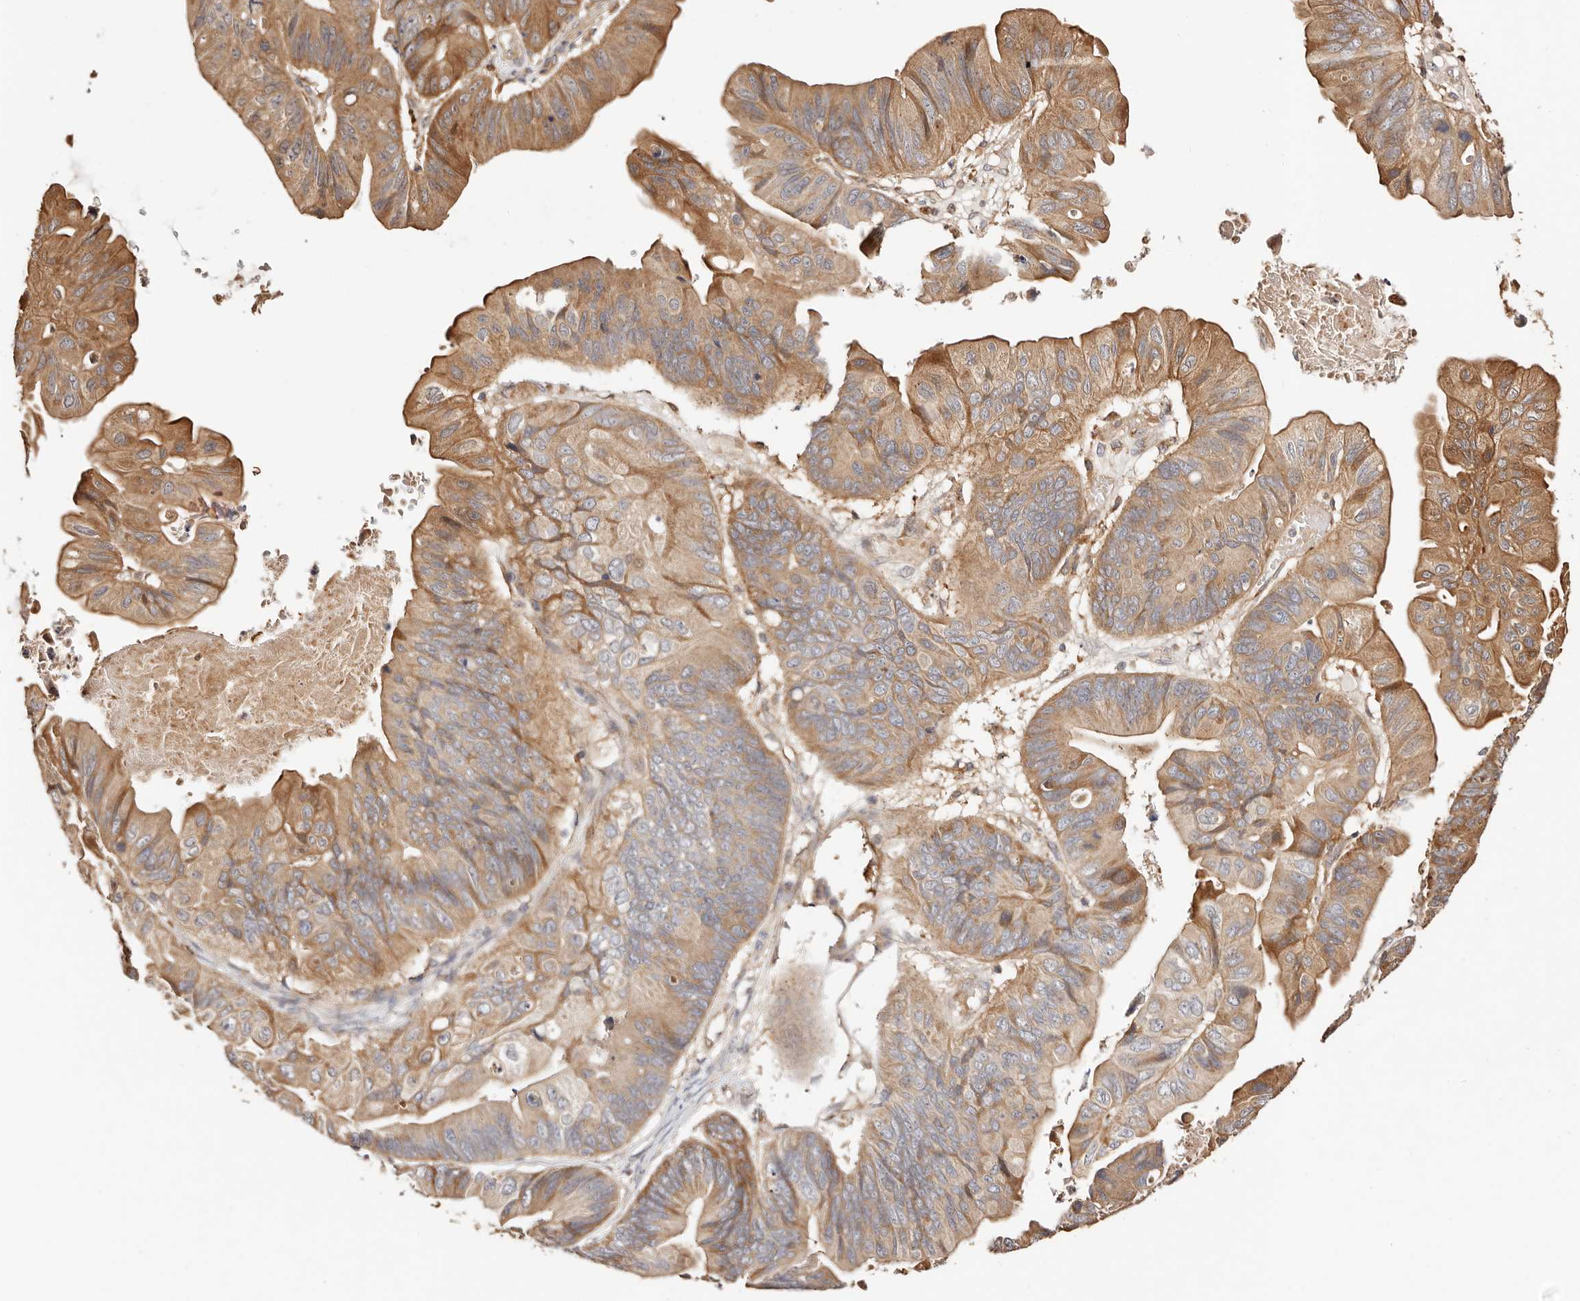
{"staining": {"intensity": "moderate", "quantity": ">75%", "location": "cytoplasmic/membranous"}, "tissue": "ovarian cancer", "cell_type": "Tumor cells", "image_type": "cancer", "snomed": [{"axis": "morphology", "description": "Cystadenocarcinoma, mucinous, NOS"}, {"axis": "topography", "description": "Ovary"}], "caption": "IHC (DAB) staining of ovarian mucinous cystadenocarcinoma reveals moderate cytoplasmic/membranous protein expression in approximately >75% of tumor cells.", "gene": "MAPK1", "patient": {"sex": "female", "age": 61}}